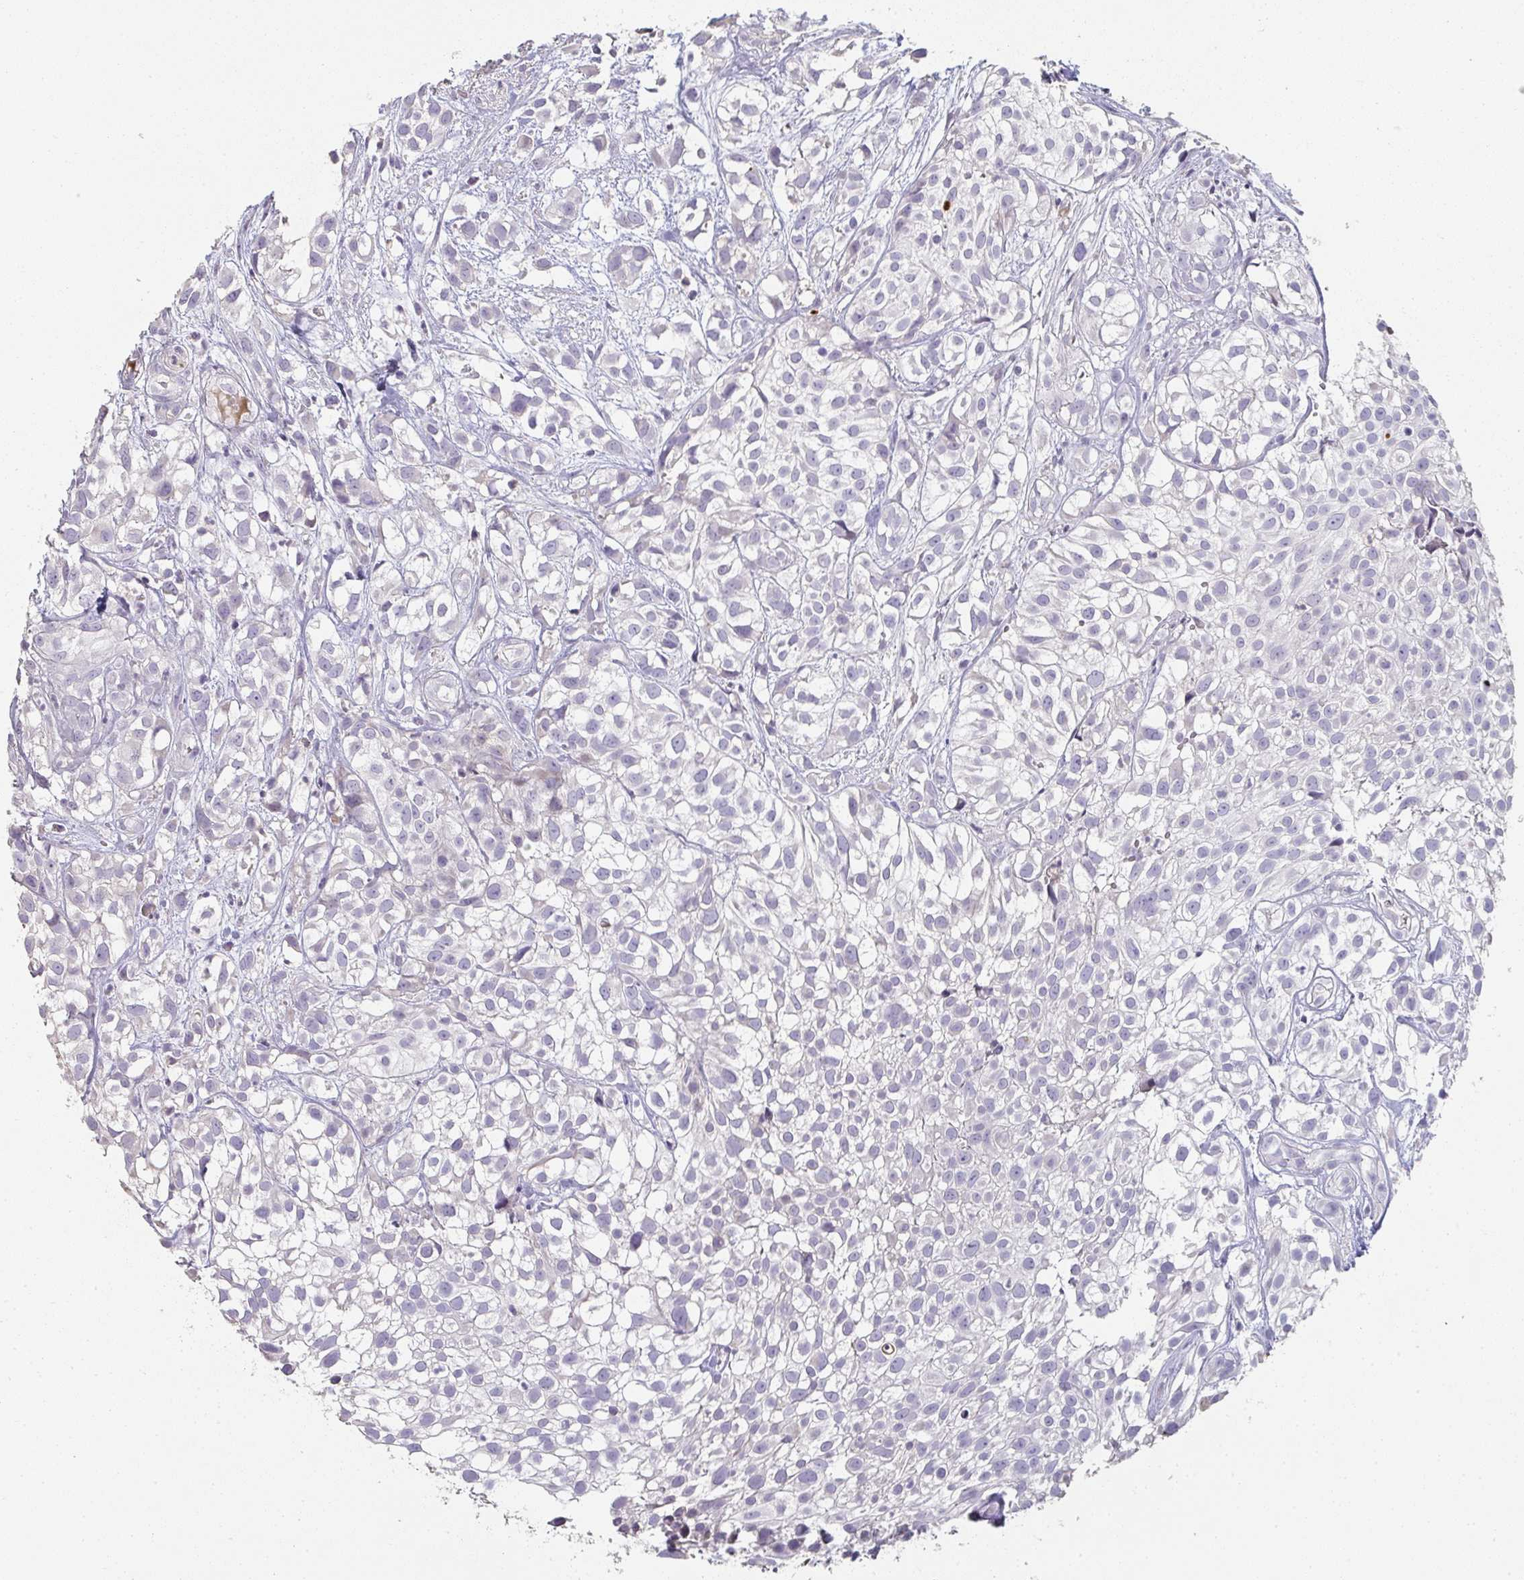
{"staining": {"intensity": "negative", "quantity": "none", "location": "none"}, "tissue": "urothelial cancer", "cell_type": "Tumor cells", "image_type": "cancer", "snomed": [{"axis": "morphology", "description": "Urothelial carcinoma, High grade"}, {"axis": "topography", "description": "Urinary bladder"}], "caption": "Urothelial cancer stained for a protein using immunohistochemistry (IHC) shows no expression tumor cells.", "gene": "A1CF", "patient": {"sex": "male", "age": 56}}